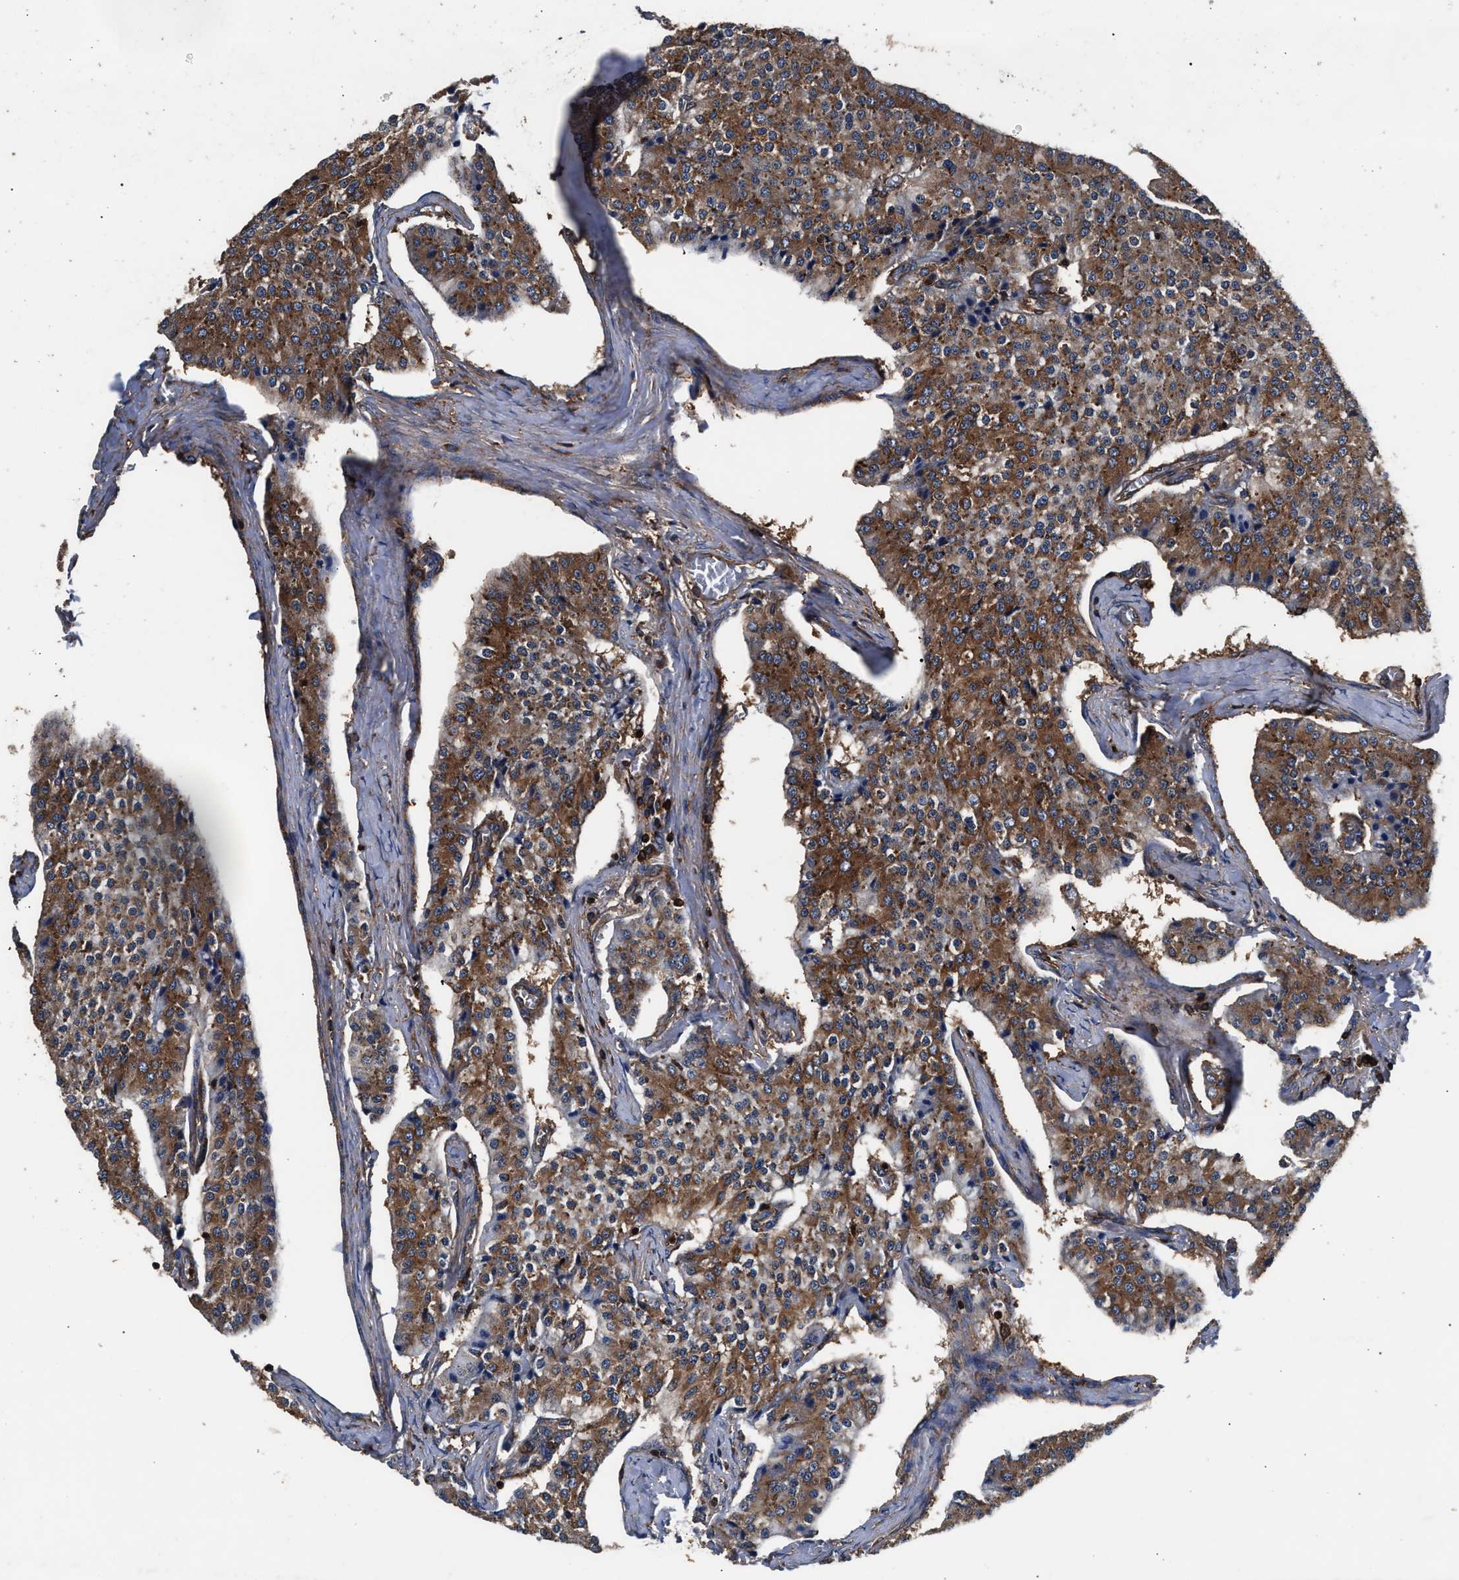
{"staining": {"intensity": "strong", "quantity": ">75%", "location": "cytoplasmic/membranous"}, "tissue": "carcinoid", "cell_type": "Tumor cells", "image_type": "cancer", "snomed": [{"axis": "morphology", "description": "Carcinoid, malignant, NOS"}, {"axis": "topography", "description": "Colon"}], "caption": "Protein expression by IHC demonstrates strong cytoplasmic/membranous expression in about >75% of tumor cells in carcinoid (malignant).", "gene": "KYAT1", "patient": {"sex": "female", "age": 52}}